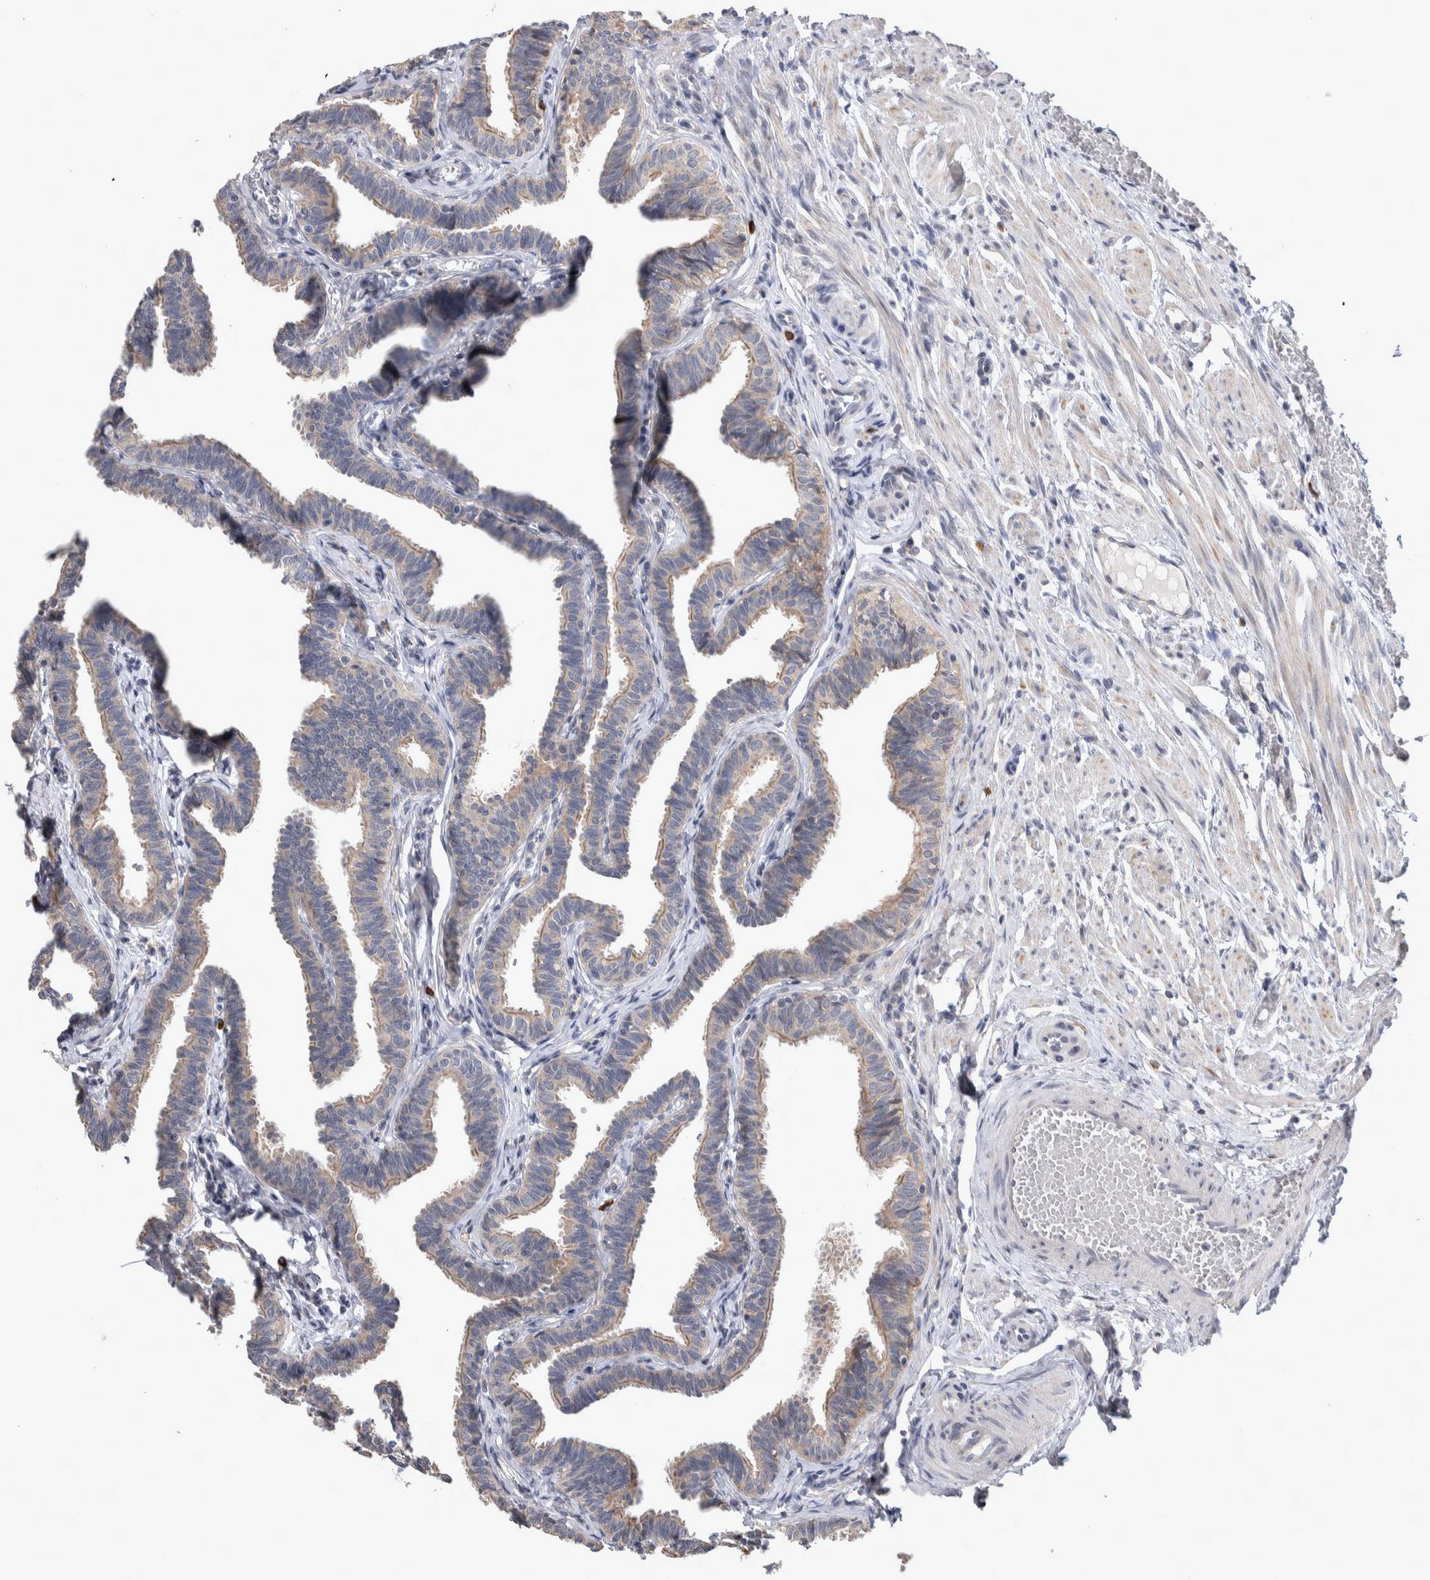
{"staining": {"intensity": "moderate", "quantity": "25%-75%", "location": "cytoplasmic/membranous"}, "tissue": "fallopian tube", "cell_type": "Glandular cells", "image_type": "normal", "snomed": [{"axis": "morphology", "description": "Normal tissue, NOS"}, {"axis": "topography", "description": "Fallopian tube"}, {"axis": "topography", "description": "Ovary"}], "caption": "Fallopian tube stained for a protein exhibits moderate cytoplasmic/membranous positivity in glandular cells. The staining is performed using DAB (3,3'-diaminobenzidine) brown chromogen to label protein expression. The nuclei are counter-stained blue using hematoxylin.", "gene": "IBTK", "patient": {"sex": "female", "age": 23}}